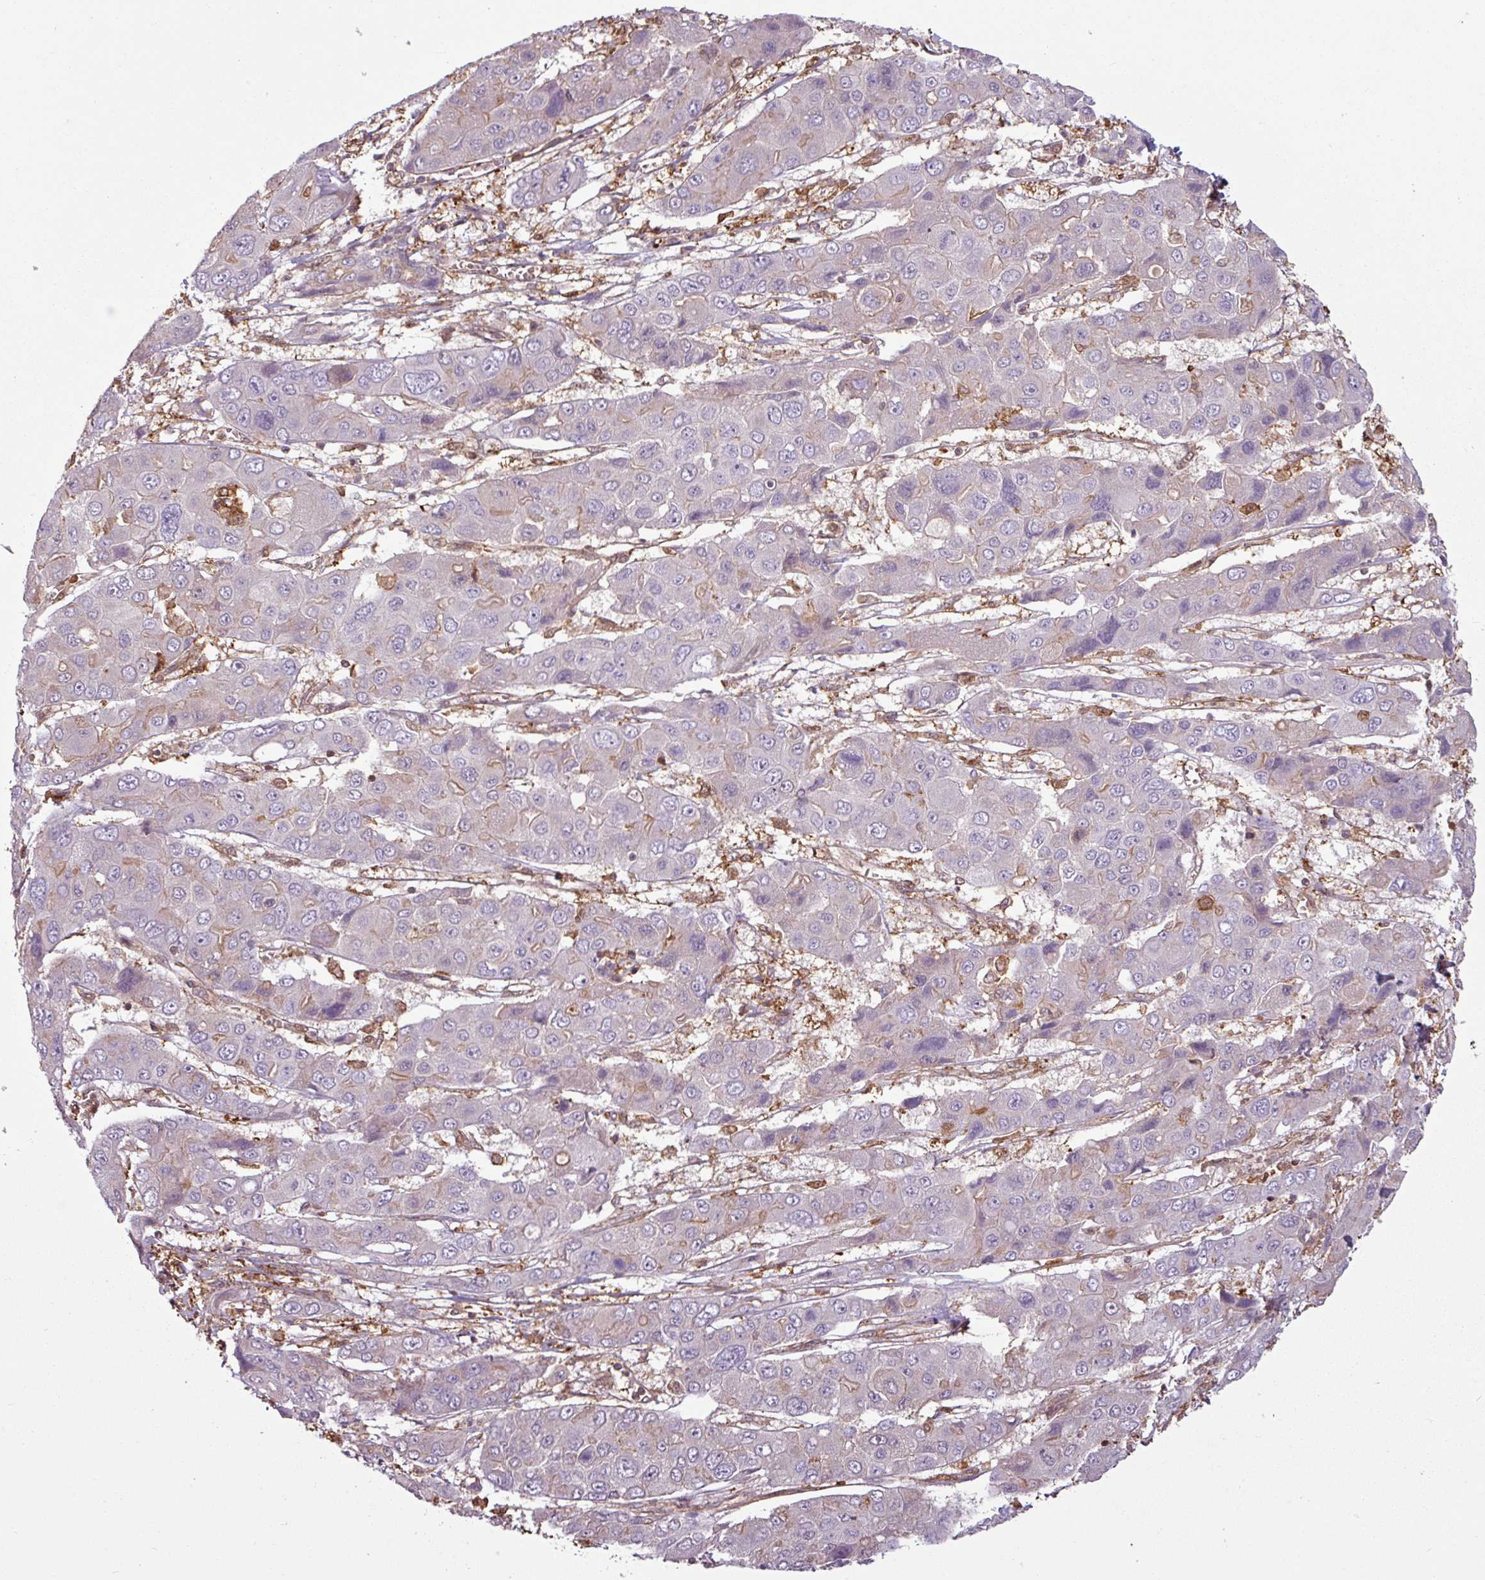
{"staining": {"intensity": "negative", "quantity": "none", "location": "none"}, "tissue": "liver cancer", "cell_type": "Tumor cells", "image_type": "cancer", "snomed": [{"axis": "morphology", "description": "Cholangiocarcinoma"}, {"axis": "topography", "description": "Liver"}], "caption": "Image shows no significant protein expression in tumor cells of cholangiocarcinoma (liver). (Stains: DAB IHC with hematoxylin counter stain, Microscopy: brightfield microscopy at high magnification).", "gene": "SH3BGRL", "patient": {"sex": "male", "age": 67}}